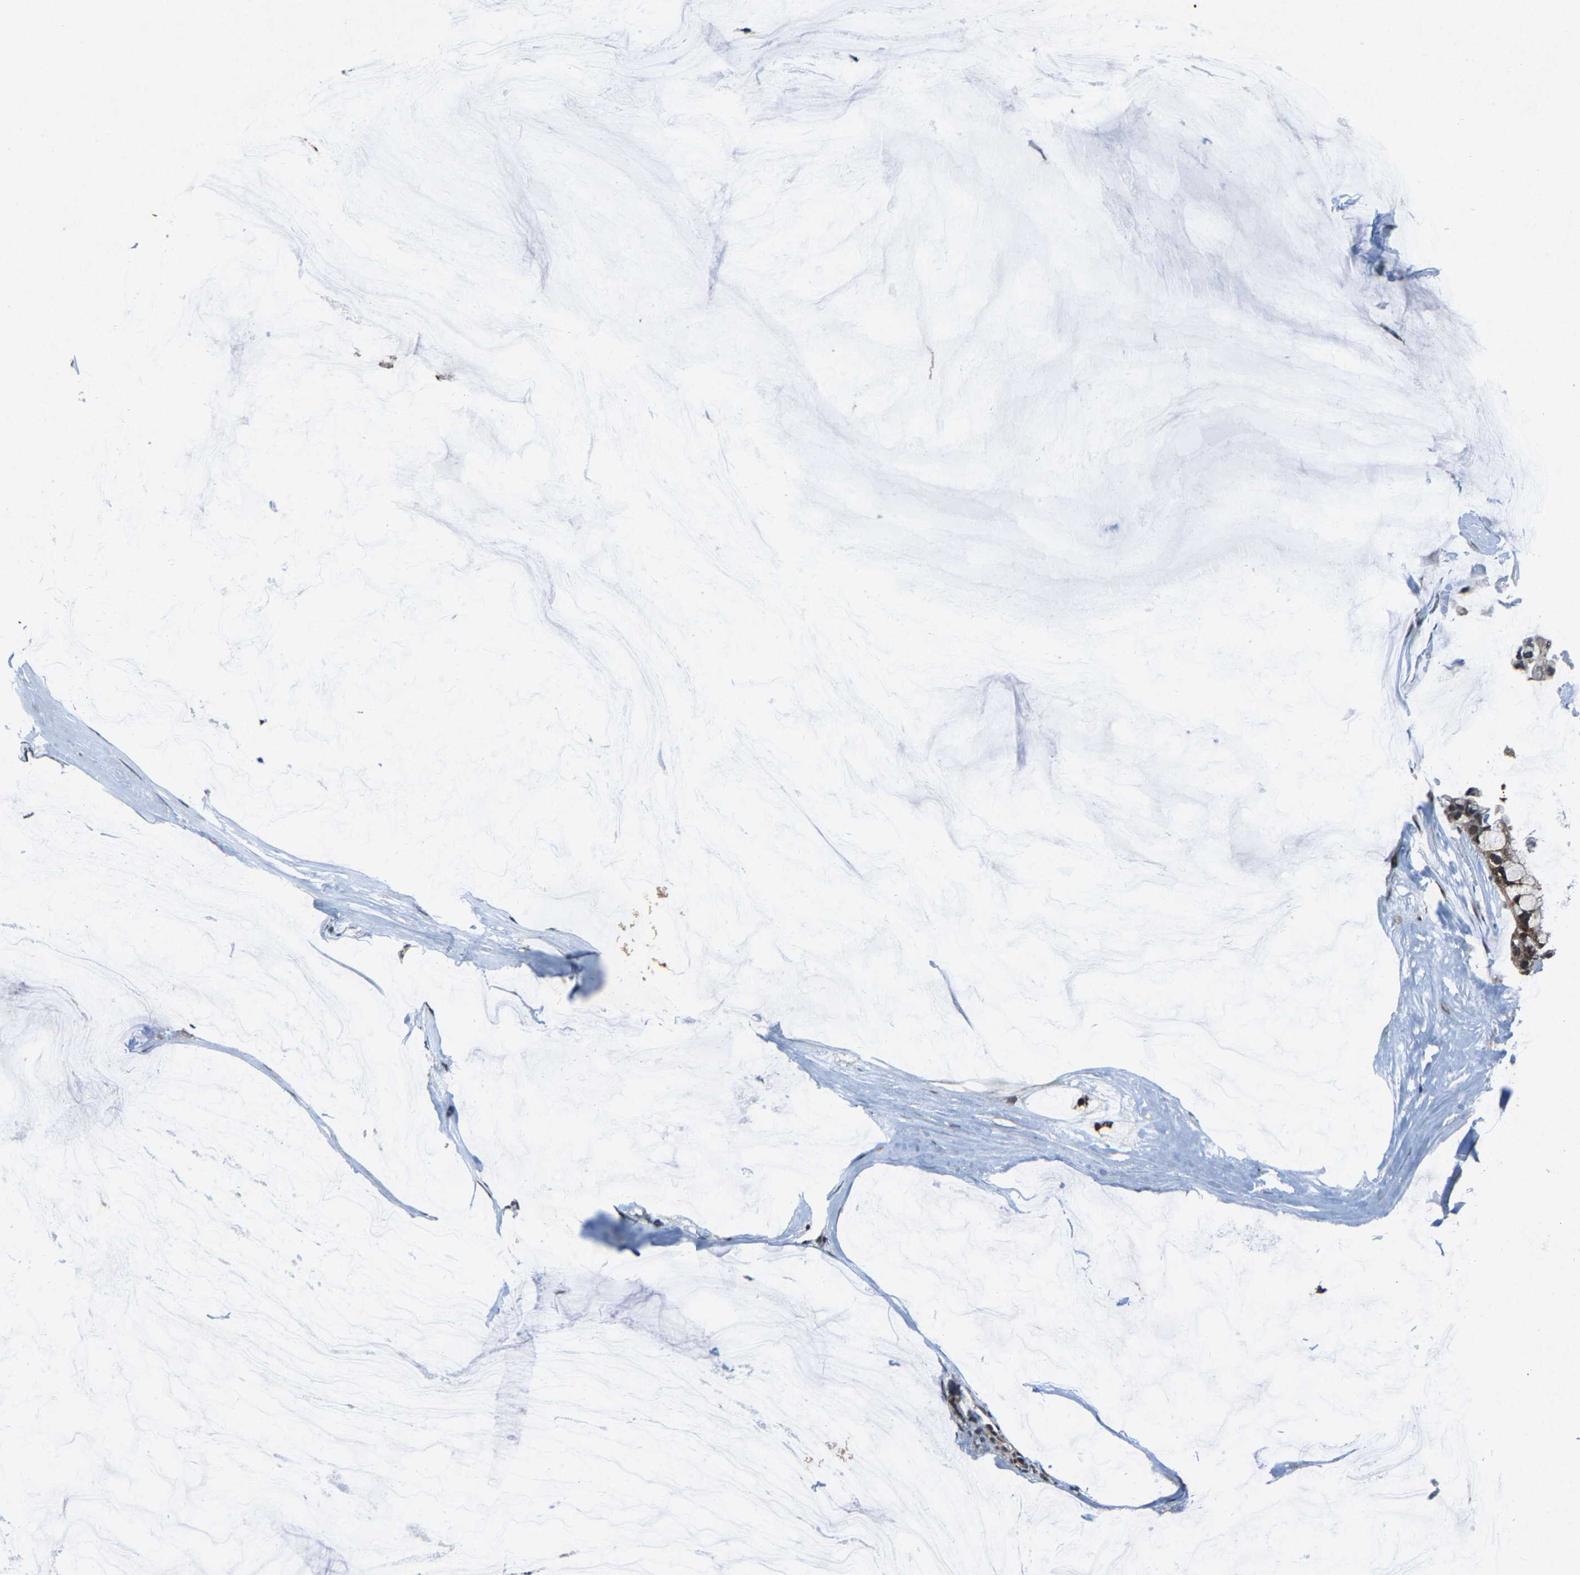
{"staining": {"intensity": "weak", "quantity": "25%-75%", "location": "cytoplasmic/membranous,nuclear"}, "tissue": "ovarian cancer", "cell_type": "Tumor cells", "image_type": "cancer", "snomed": [{"axis": "morphology", "description": "Cystadenocarcinoma, mucinous, NOS"}, {"axis": "topography", "description": "Ovary"}], "caption": "Ovarian cancer tissue reveals weak cytoplasmic/membranous and nuclear staining in approximately 25%-75% of tumor cells (DAB IHC with brightfield microscopy, high magnification).", "gene": "ATXN3", "patient": {"sex": "female", "age": 39}}